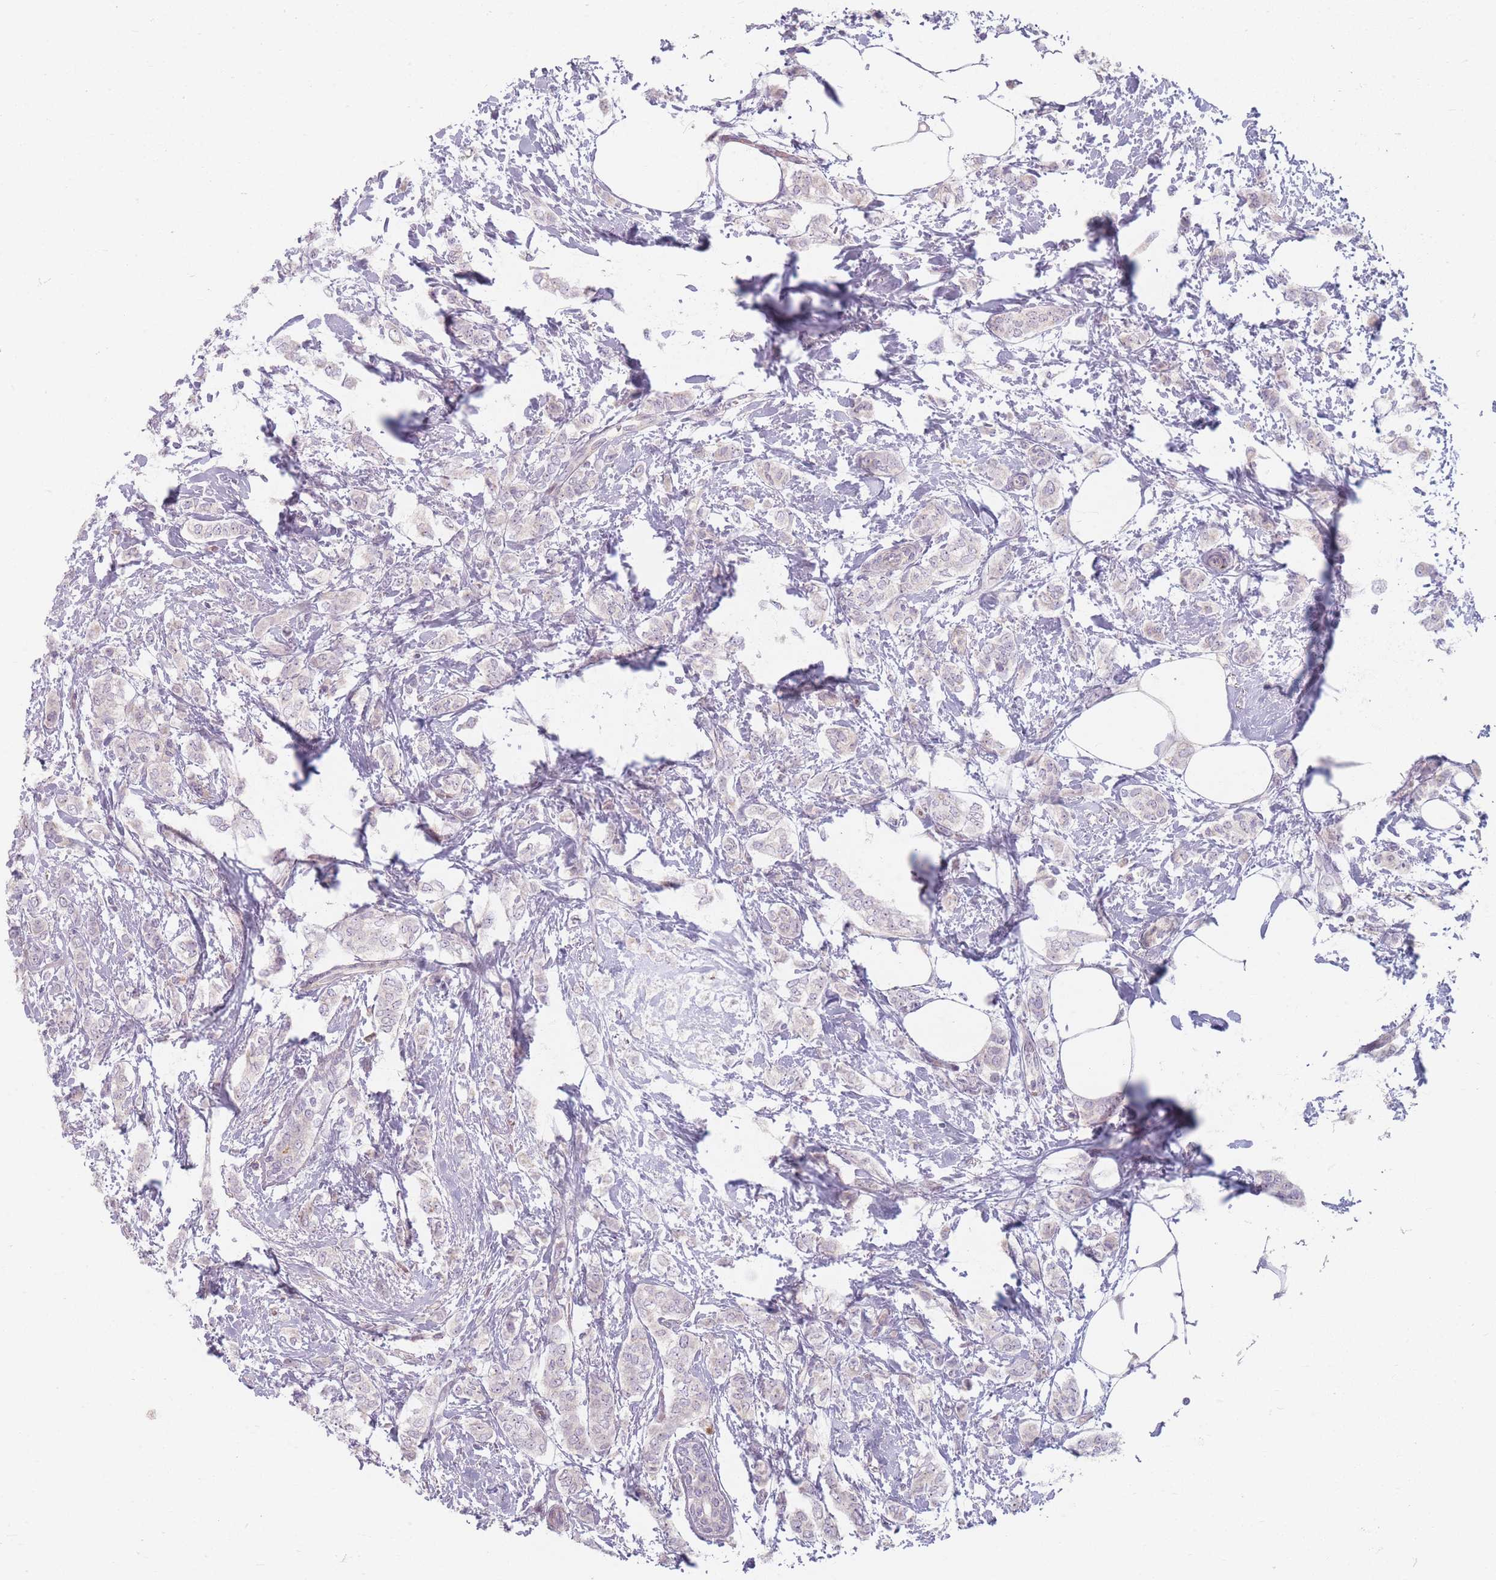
{"staining": {"intensity": "negative", "quantity": "none", "location": "none"}, "tissue": "breast cancer", "cell_type": "Tumor cells", "image_type": "cancer", "snomed": [{"axis": "morphology", "description": "Duct carcinoma"}, {"axis": "topography", "description": "Breast"}], "caption": "A histopathology image of human breast cancer is negative for staining in tumor cells.", "gene": "CHCHD7", "patient": {"sex": "female", "age": 72}}